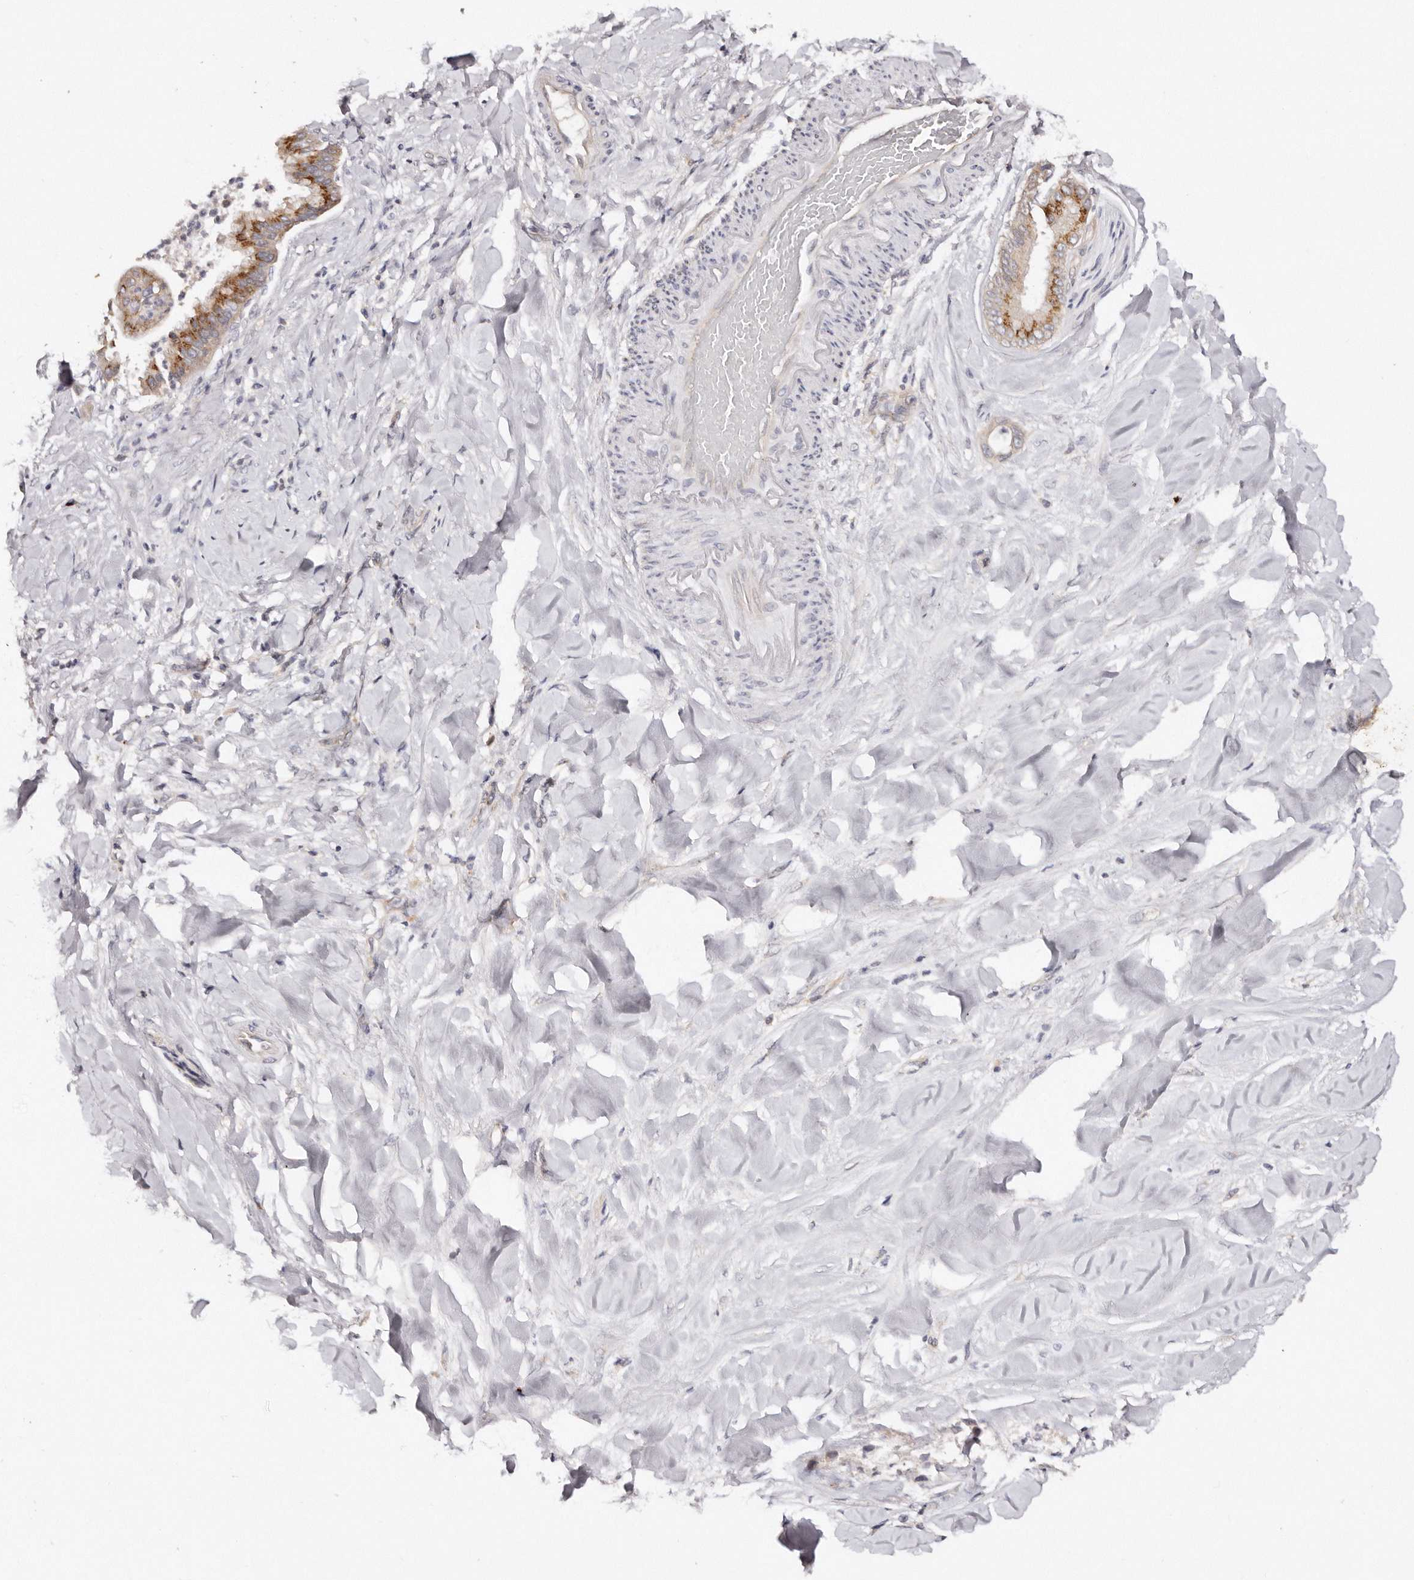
{"staining": {"intensity": "moderate", "quantity": ">75%", "location": "cytoplasmic/membranous"}, "tissue": "liver cancer", "cell_type": "Tumor cells", "image_type": "cancer", "snomed": [{"axis": "morphology", "description": "Cholangiocarcinoma"}, {"axis": "topography", "description": "Liver"}], "caption": "Immunohistochemistry (IHC) image of cholangiocarcinoma (liver) stained for a protein (brown), which shows medium levels of moderate cytoplasmic/membranous positivity in approximately >75% of tumor cells.", "gene": "DACT2", "patient": {"sex": "female", "age": 54}}